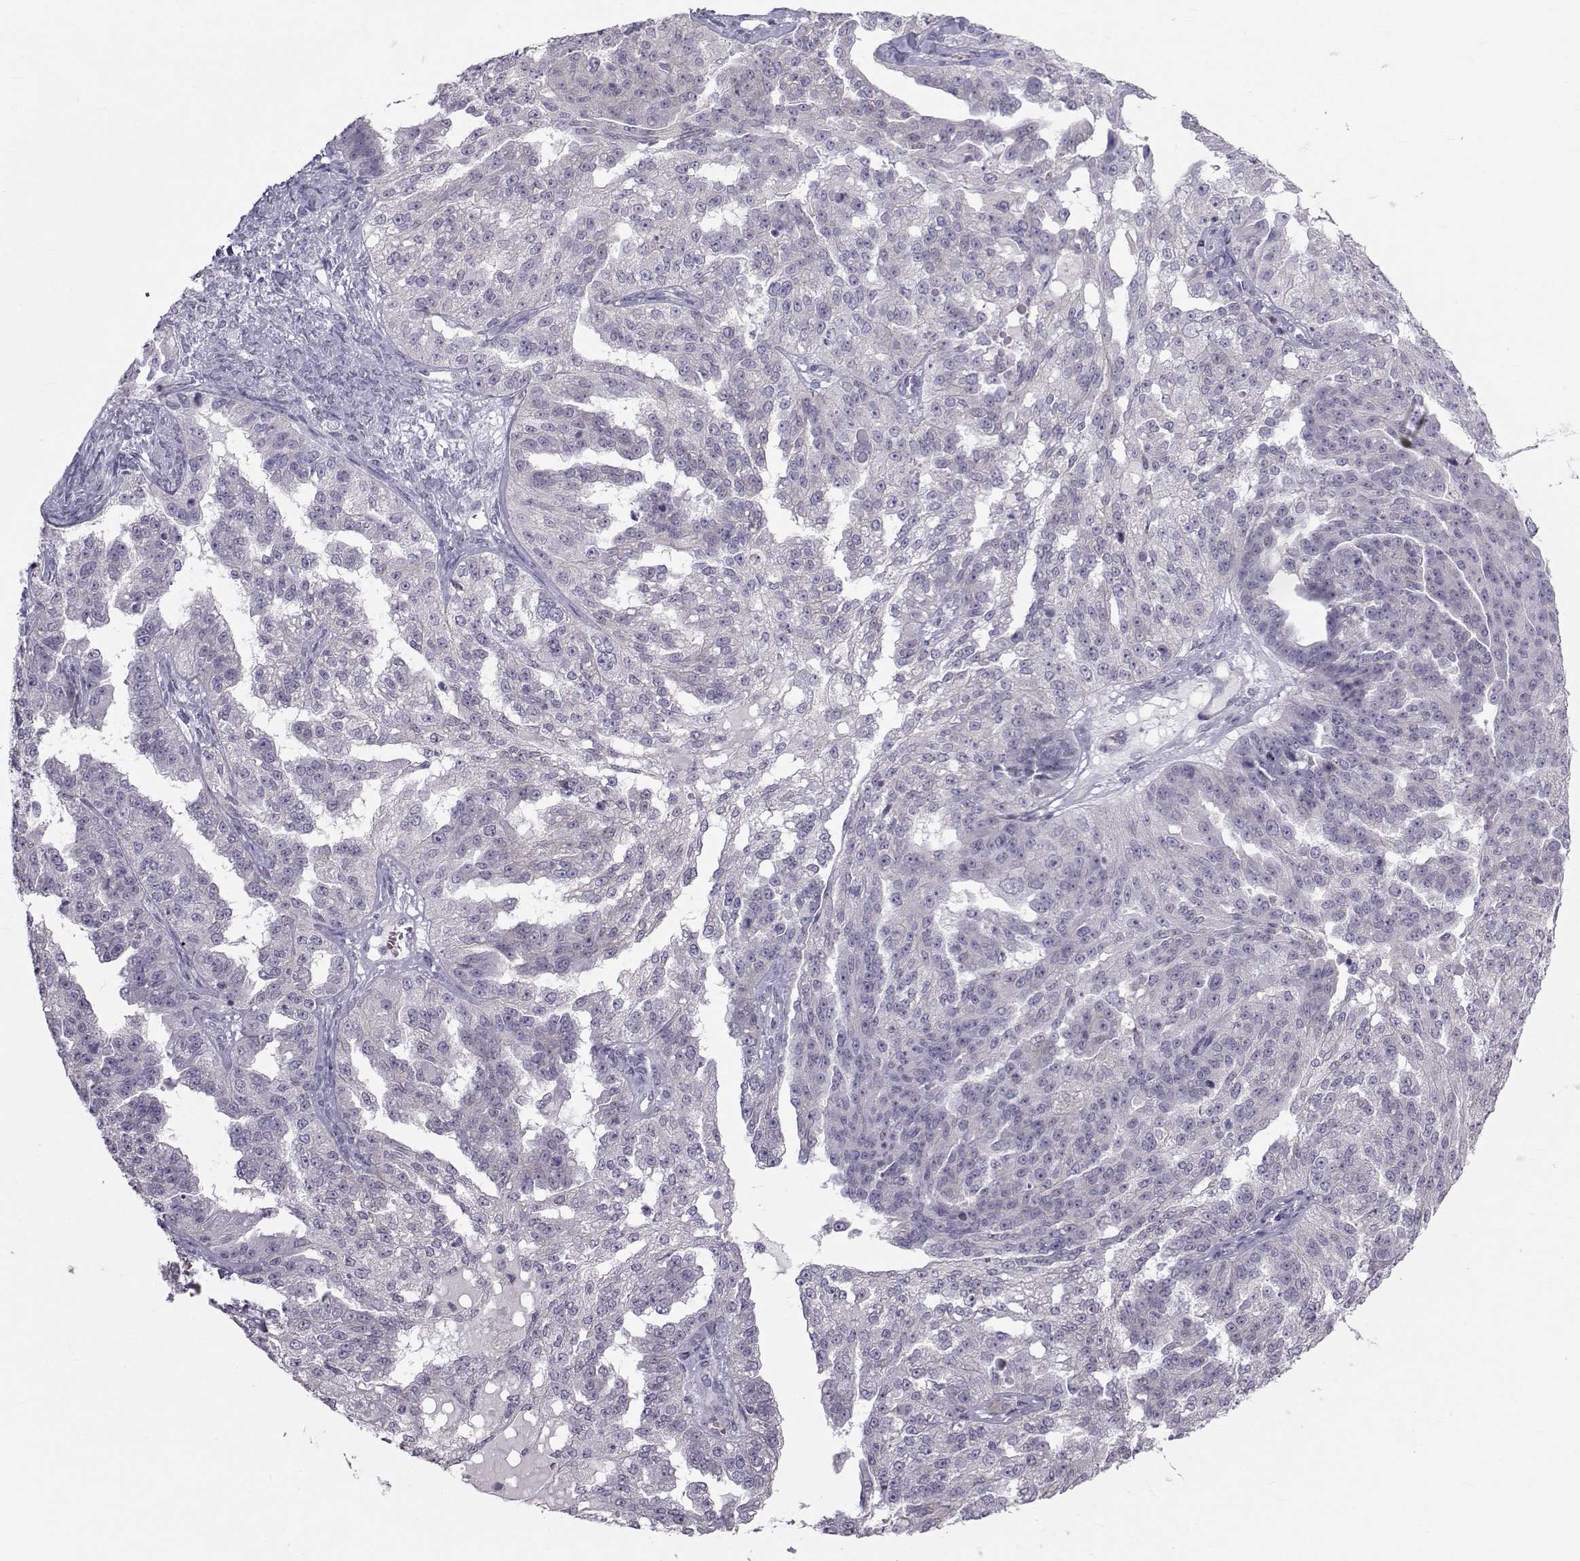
{"staining": {"intensity": "negative", "quantity": "none", "location": "none"}, "tissue": "ovarian cancer", "cell_type": "Tumor cells", "image_type": "cancer", "snomed": [{"axis": "morphology", "description": "Cystadenocarcinoma, serous, NOS"}, {"axis": "topography", "description": "Ovary"}], "caption": "The image exhibits no staining of tumor cells in ovarian serous cystadenocarcinoma.", "gene": "GARIN3", "patient": {"sex": "female", "age": 58}}